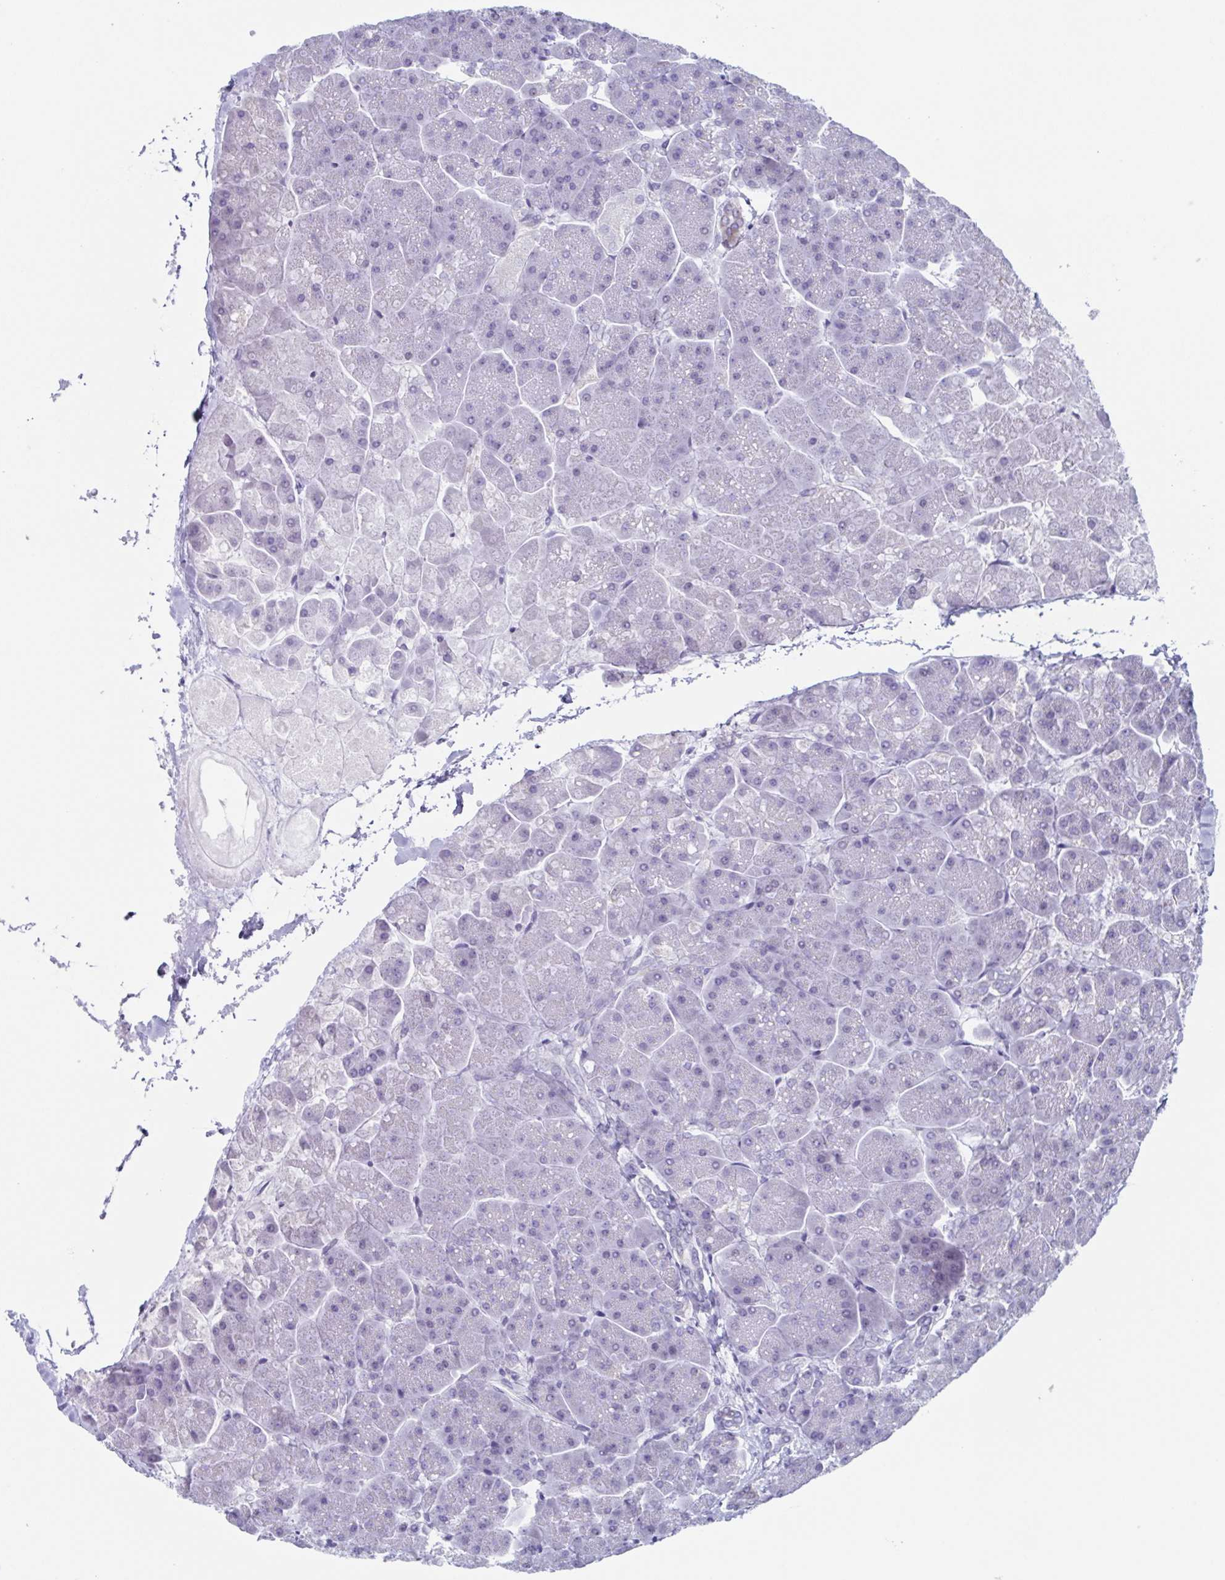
{"staining": {"intensity": "negative", "quantity": "none", "location": "none"}, "tissue": "pancreas", "cell_type": "Exocrine glandular cells", "image_type": "normal", "snomed": [{"axis": "morphology", "description": "Normal tissue, NOS"}, {"axis": "topography", "description": "Pancreas"}, {"axis": "topography", "description": "Peripheral nerve tissue"}], "caption": "DAB (3,3'-diaminobenzidine) immunohistochemical staining of unremarkable human pancreas exhibits no significant staining in exocrine glandular cells.", "gene": "PBOV1", "patient": {"sex": "male", "age": 54}}